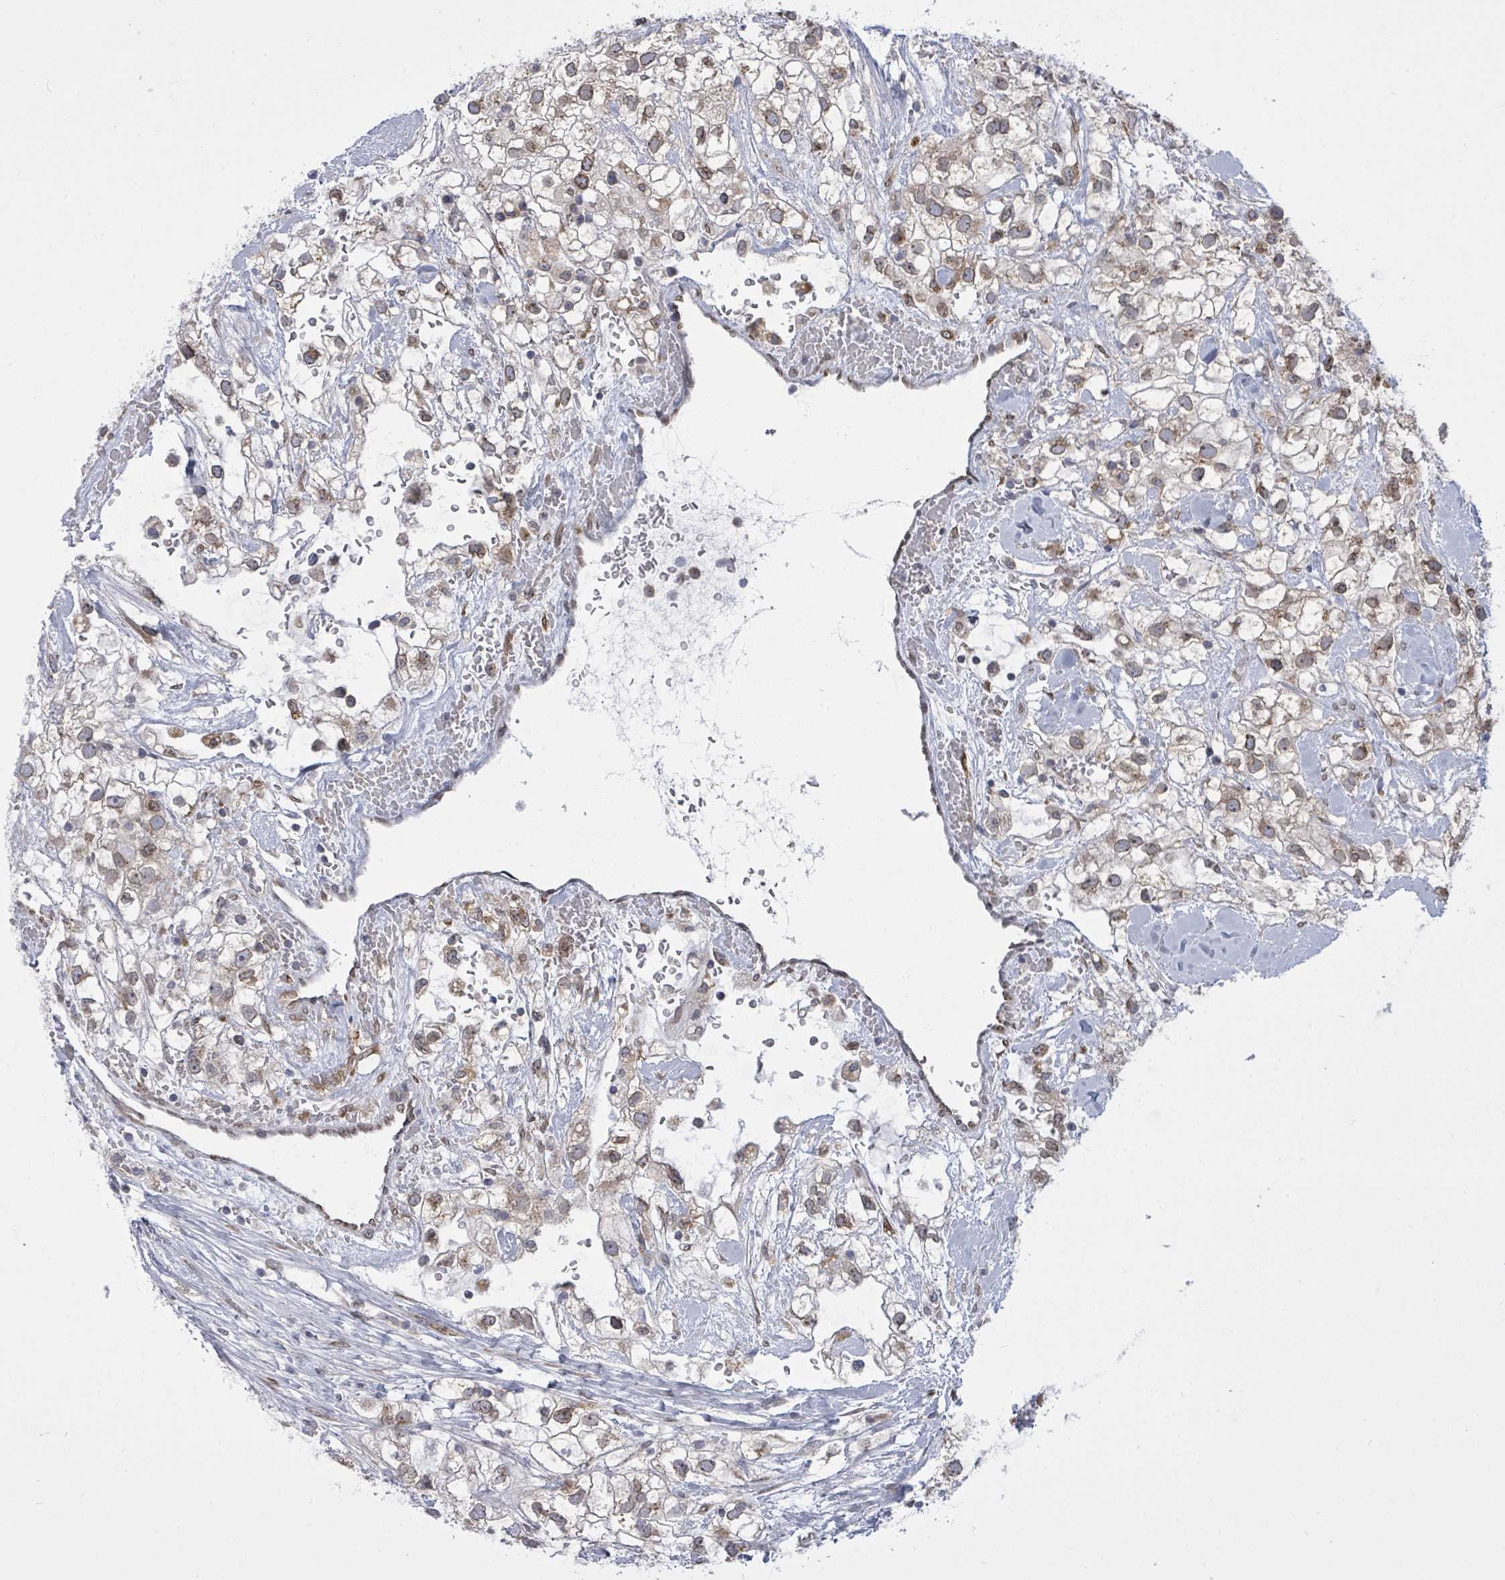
{"staining": {"intensity": "weak", "quantity": ">75%", "location": "cytoplasmic/membranous"}, "tissue": "renal cancer", "cell_type": "Tumor cells", "image_type": "cancer", "snomed": [{"axis": "morphology", "description": "Adenocarcinoma, NOS"}, {"axis": "topography", "description": "Kidney"}], "caption": "A brown stain labels weak cytoplasmic/membranous positivity of a protein in human renal adenocarcinoma tumor cells. The protein is shown in brown color, while the nuclei are stained blue.", "gene": "ARFGAP1", "patient": {"sex": "male", "age": 59}}